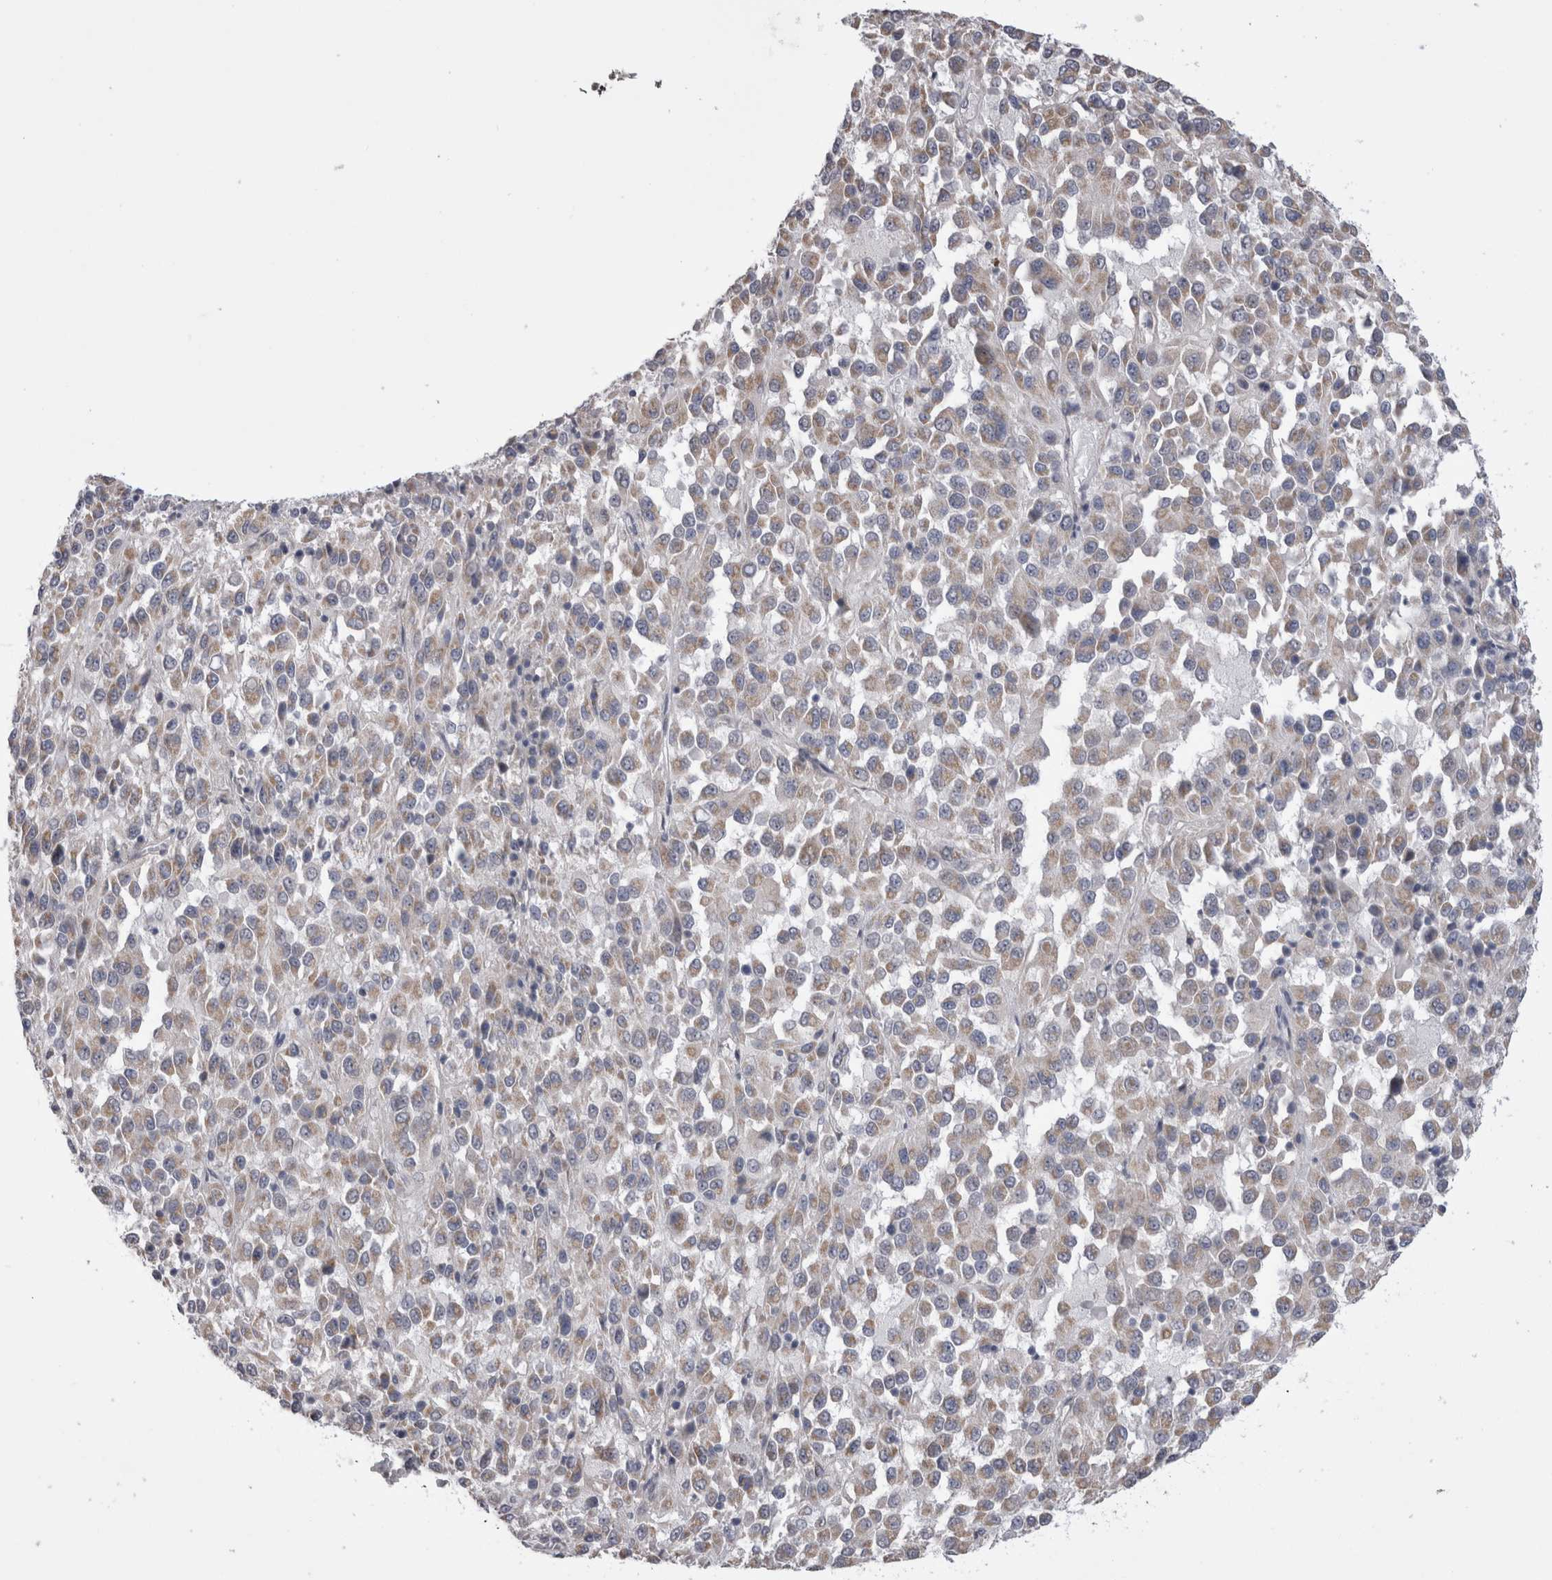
{"staining": {"intensity": "weak", "quantity": "25%-75%", "location": "cytoplasmic/membranous"}, "tissue": "melanoma", "cell_type": "Tumor cells", "image_type": "cancer", "snomed": [{"axis": "morphology", "description": "Malignant melanoma, Metastatic site"}, {"axis": "topography", "description": "Lung"}], "caption": "This histopathology image reveals melanoma stained with immunohistochemistry to label a protein in brown. The cytoplasmic/membranous of tumor cells show weak positivity for the protein. Nuclei are counter-stained blue.", "gene": "ARHGAP29", "patient": {"sex": "male", "age": 64}}